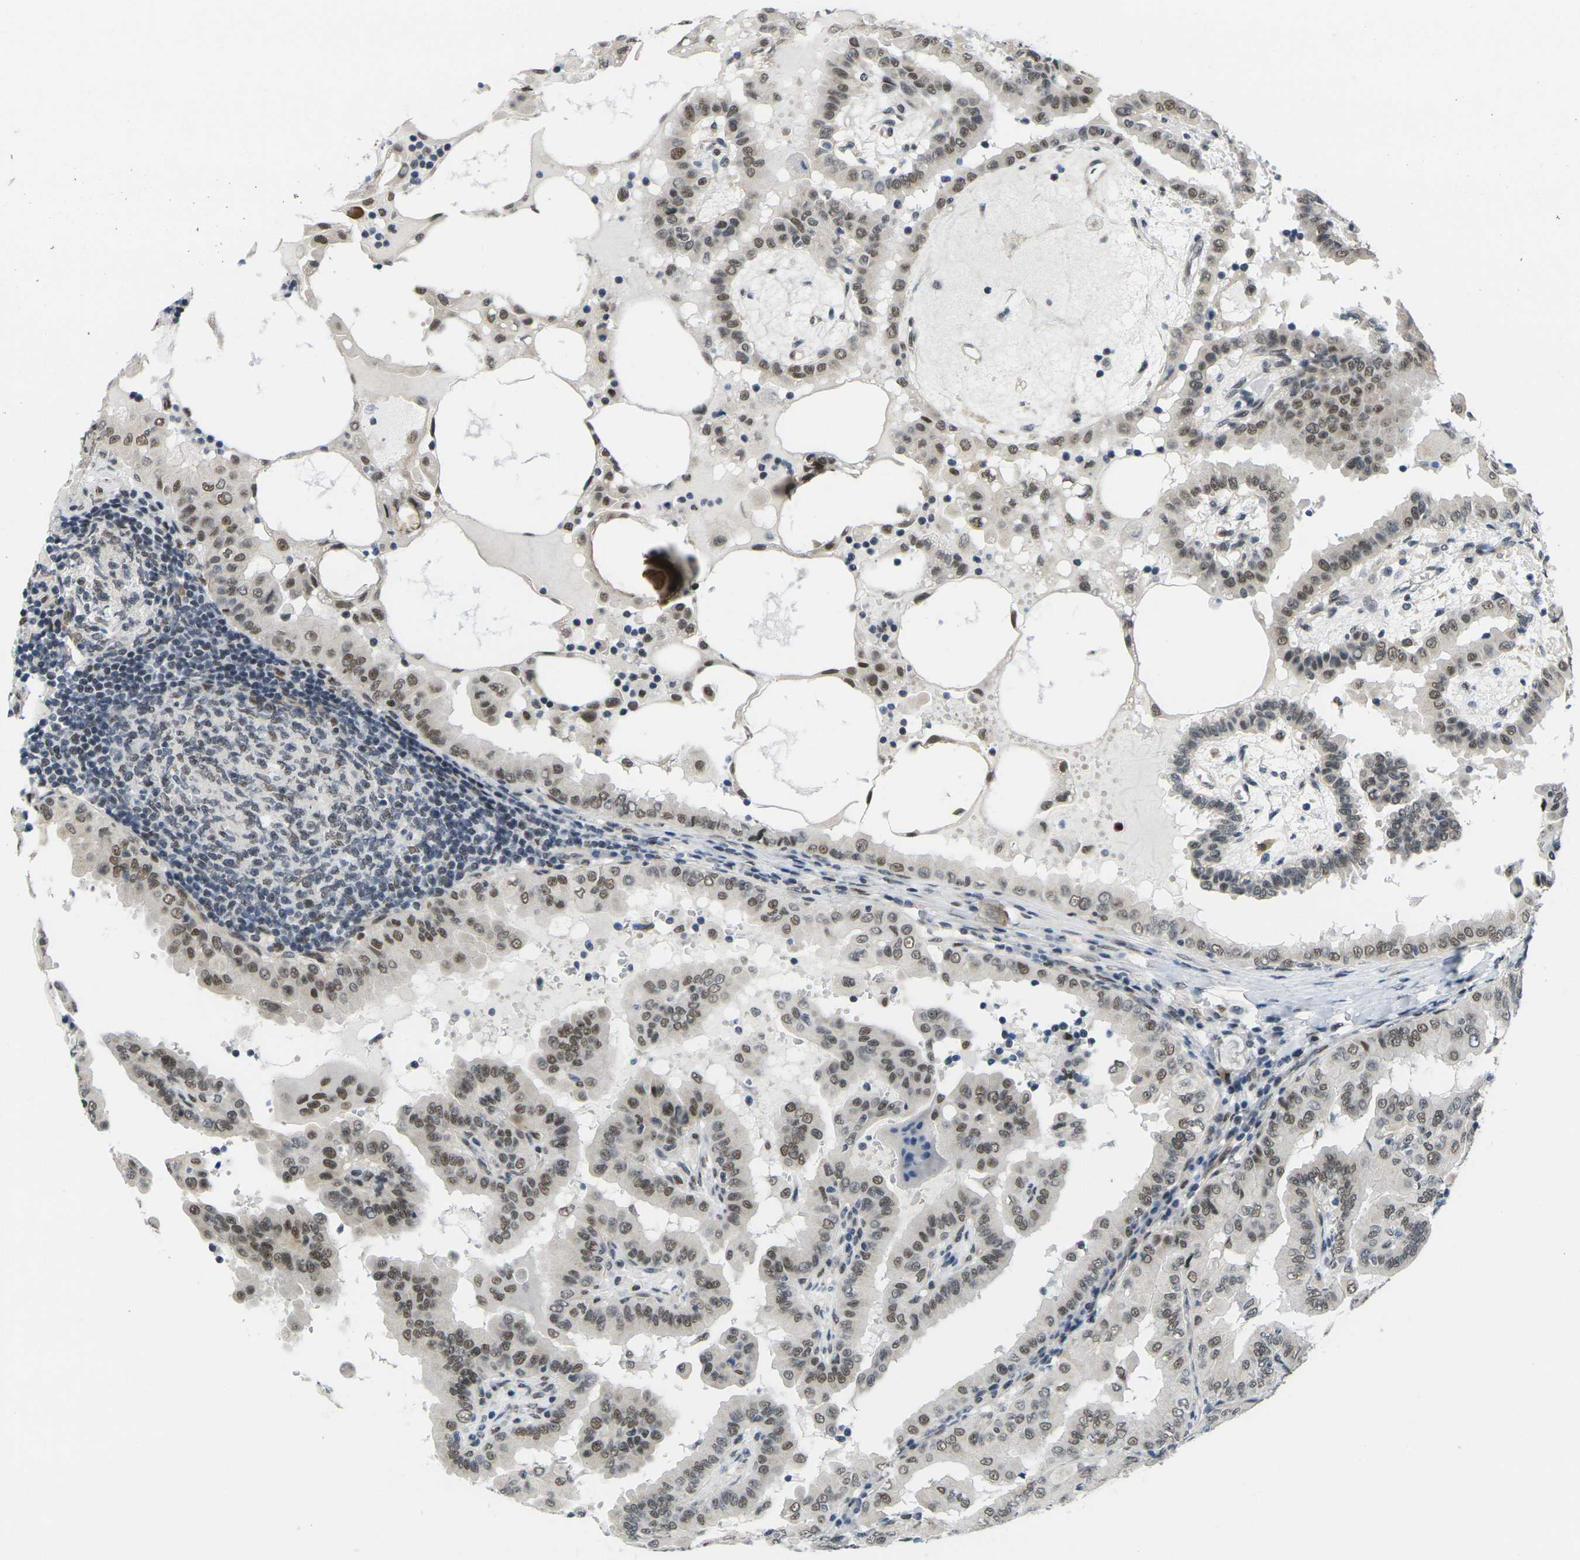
{"staining": {"intensity": "moderate", "quantity": ">75%", "location": "nuclear"}, "tissue": "thyroid cancer", "cell_type": "Tumor cells", "image_type": "cancer", "snomed": [{"axis": "morphology", "description": "Papillary adenocarcinoma, NOS"}, {"axis": "topography", "description": "Thyroid gland"}], "caption": "Immunohistochemistry (IHC) of thyroid papillary adenocarcinoma exhibits medium levels of moderate nuclear expression in approximately >75% of tumor cells.", "gene": "RBM7", "patient": {"sex": "male", "age": 33}}